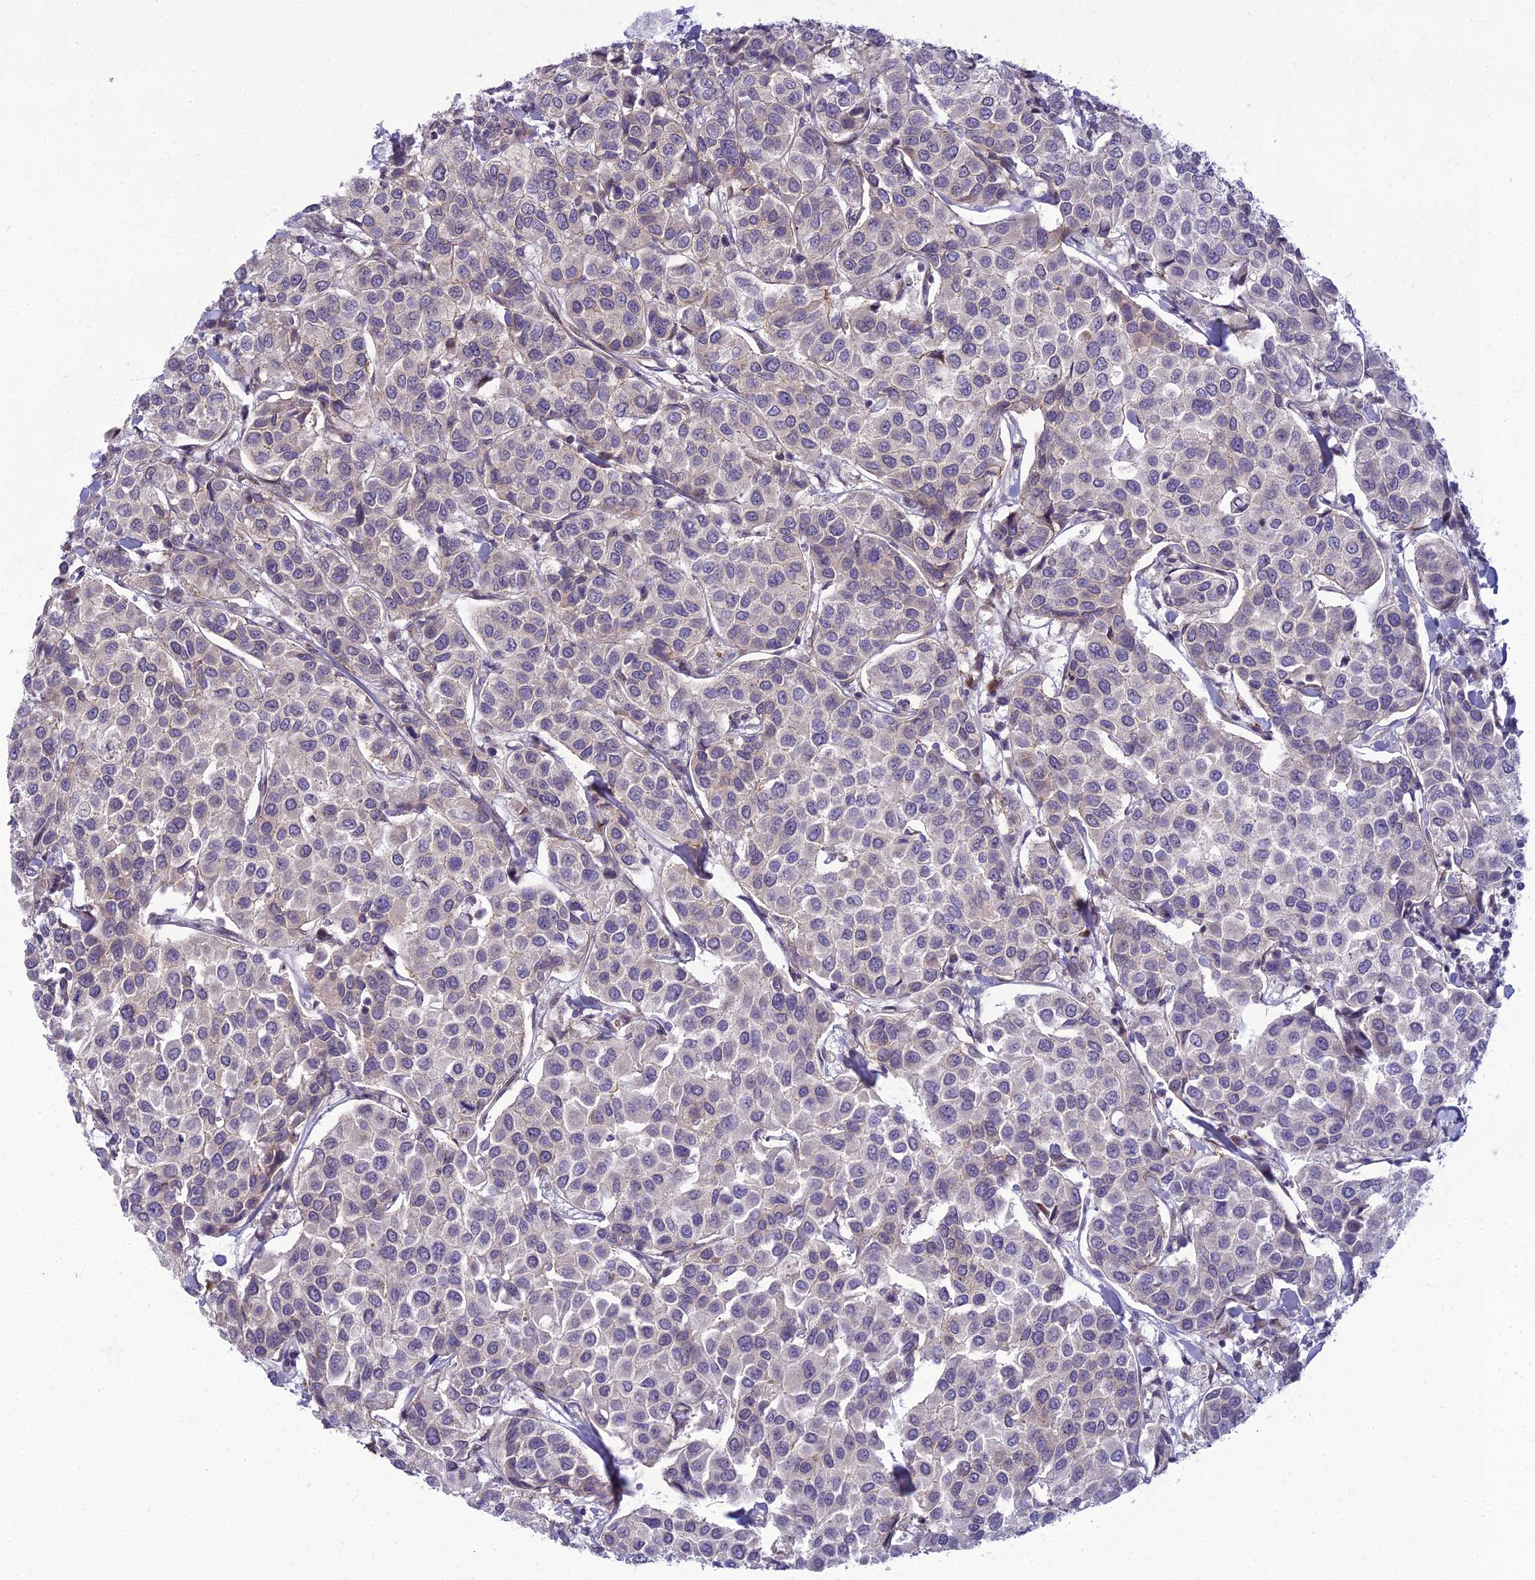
{"staining": {"intensity": "negative", "quantity": "none", "location": "none"}, "tissue": "breast cancer", "cell_type": "Tumor cells", "image_type": "cancer", "snomed": [{"axis": "morphology", "description": "Duct carcinoma"}, {"axis": "topography", "description": "Breast"}], "caption": "A high-resolution micrograph shows immunohistochemistry (IHC) staining of breast cancer, which shows no significant staining in tumor cells.", "gene": "DTX2", "patient": {"sex": "female", "age": 55}}